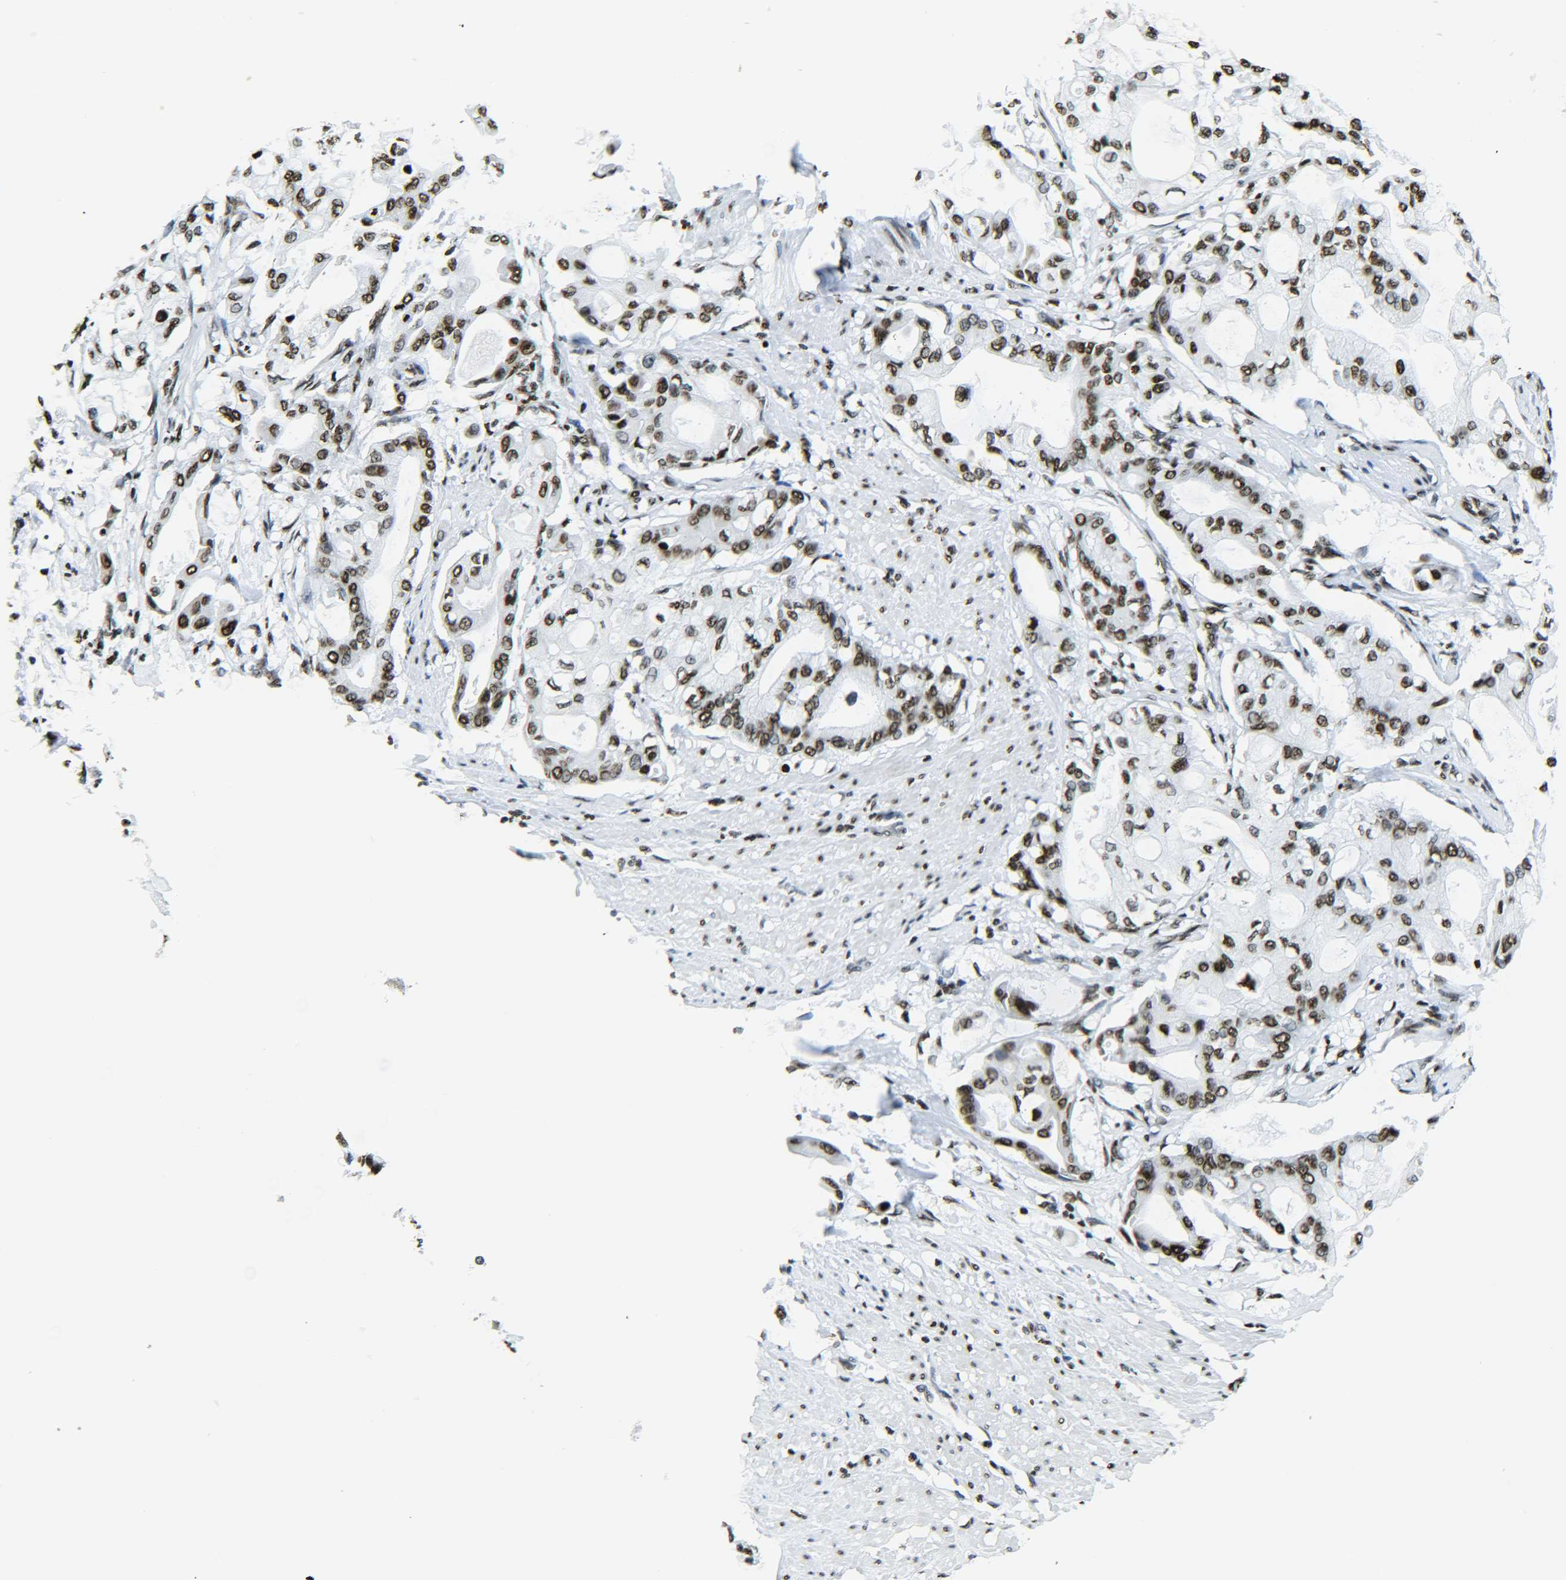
{"staining": {"intensity": "moderate", "quantity": ">75%", "location": "nuclear"}, "tissue": "pancreatic cancer", "cell_type": "Tumor cells", "image_type": "cancer", "snomed": [{"axis": "morphology", "description": "Adenocarcinoma, NOS"}, {"axis": "morphology", "description": "Adenocarcinoma, metastatic, NOS"}, {"axis": "topography", "description": "Lymph node"}, {"axis": "topography", "description": "Pancreas"}, {"axis": "topography", "description": "Duodenum"}], "caption": "Protein staining of pancreatic adenocarcinoma tissue exhibits moderate nuclear staining in approximately >75% of tumor cells. (IHC, brightfield microscopy, high magnification).", "gene": "H2AX", "patient": {"sex": "female", "age": 64}}